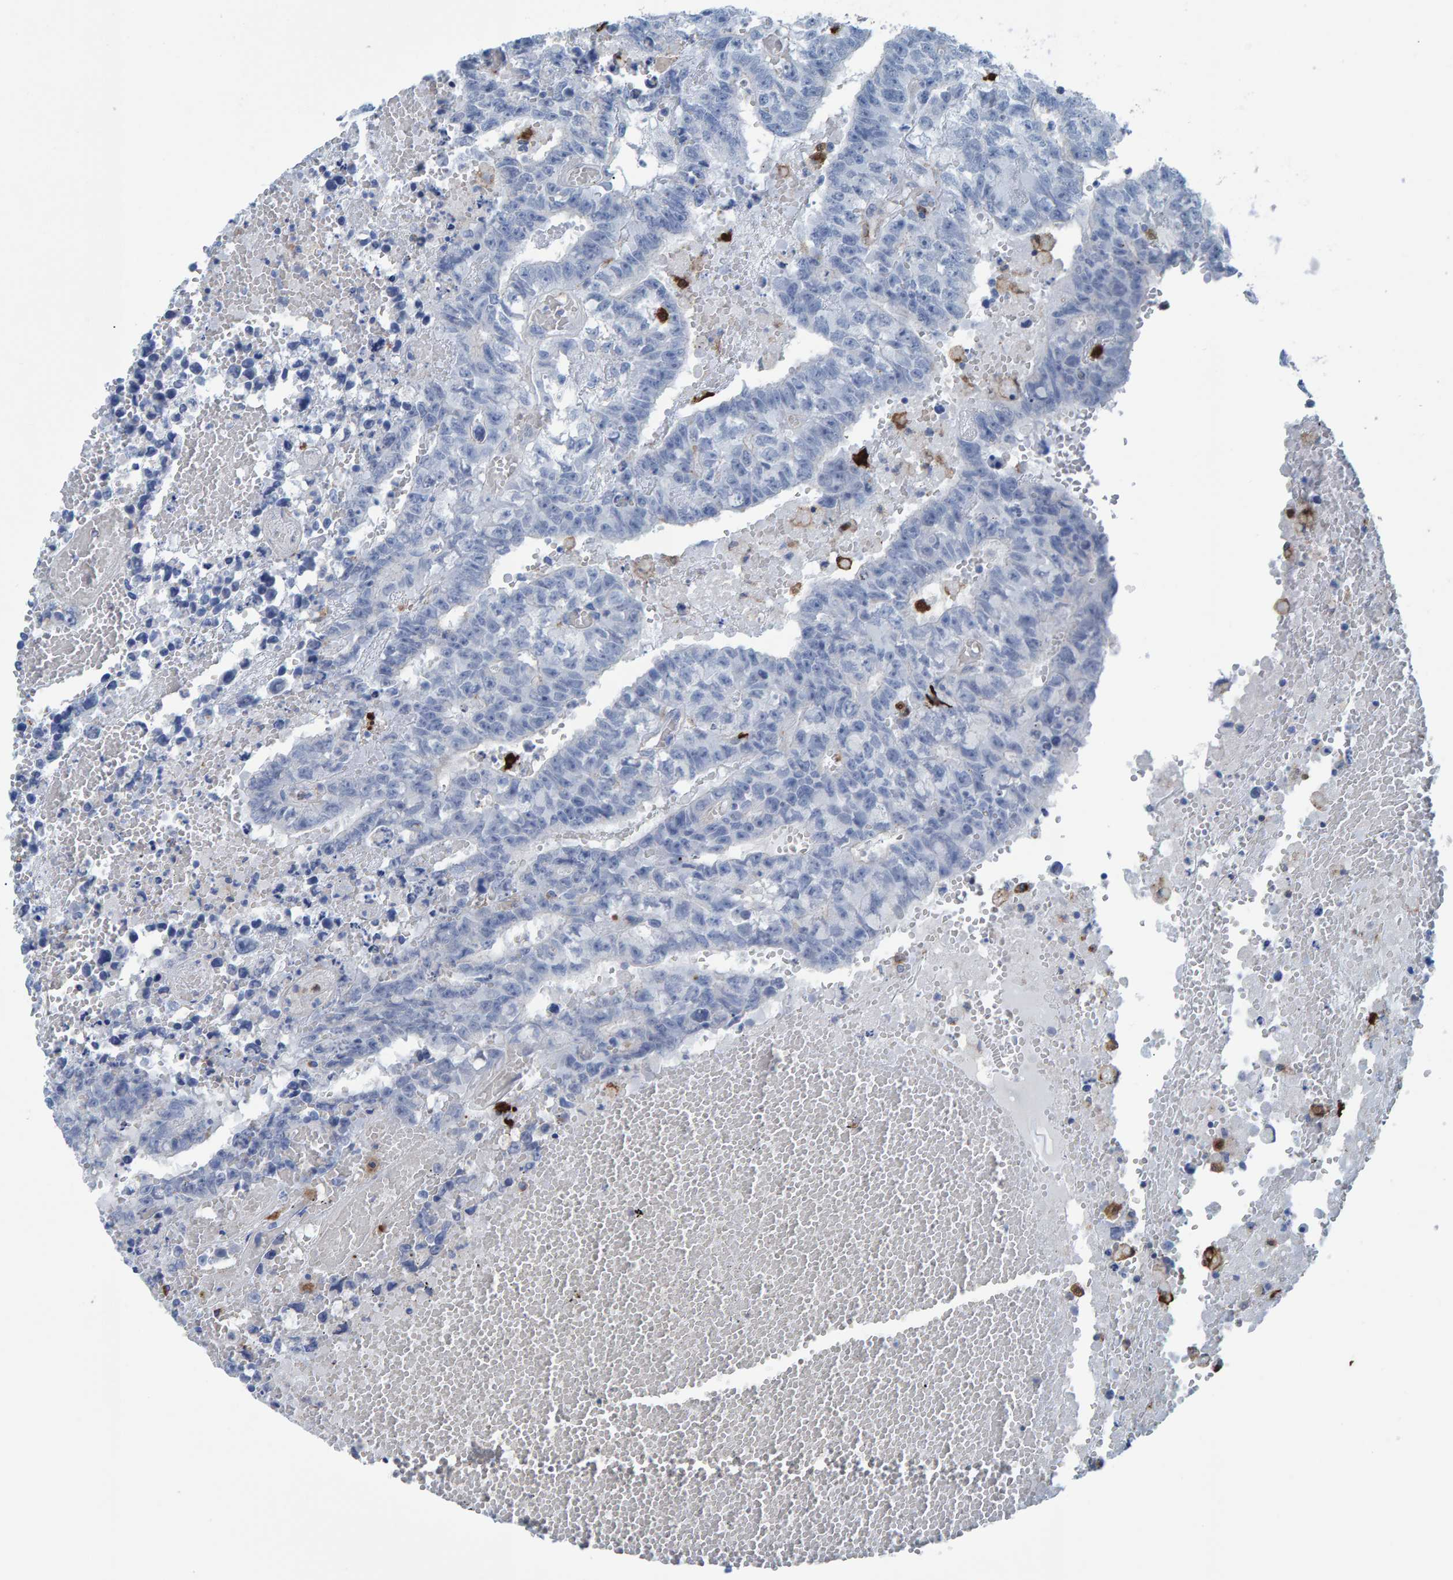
{"staining": {"intensity": "negative", "quantity": "none", "location": "none"}, "tissue": "testis cancer", "cell_type": "Tumor cells", "image_type": "cancer", "snomed": [{"axis": "morphology", "description": "Carcinoma, Embryonal, NOS"}, {"axis": "topography", "description": "Testis"}], "caption": "An image of human embryonal carcinoma (testis) is negative for staining in tumor cells.", "gene": "IDO1", "patient": {"sex": "male", "age": 25}}